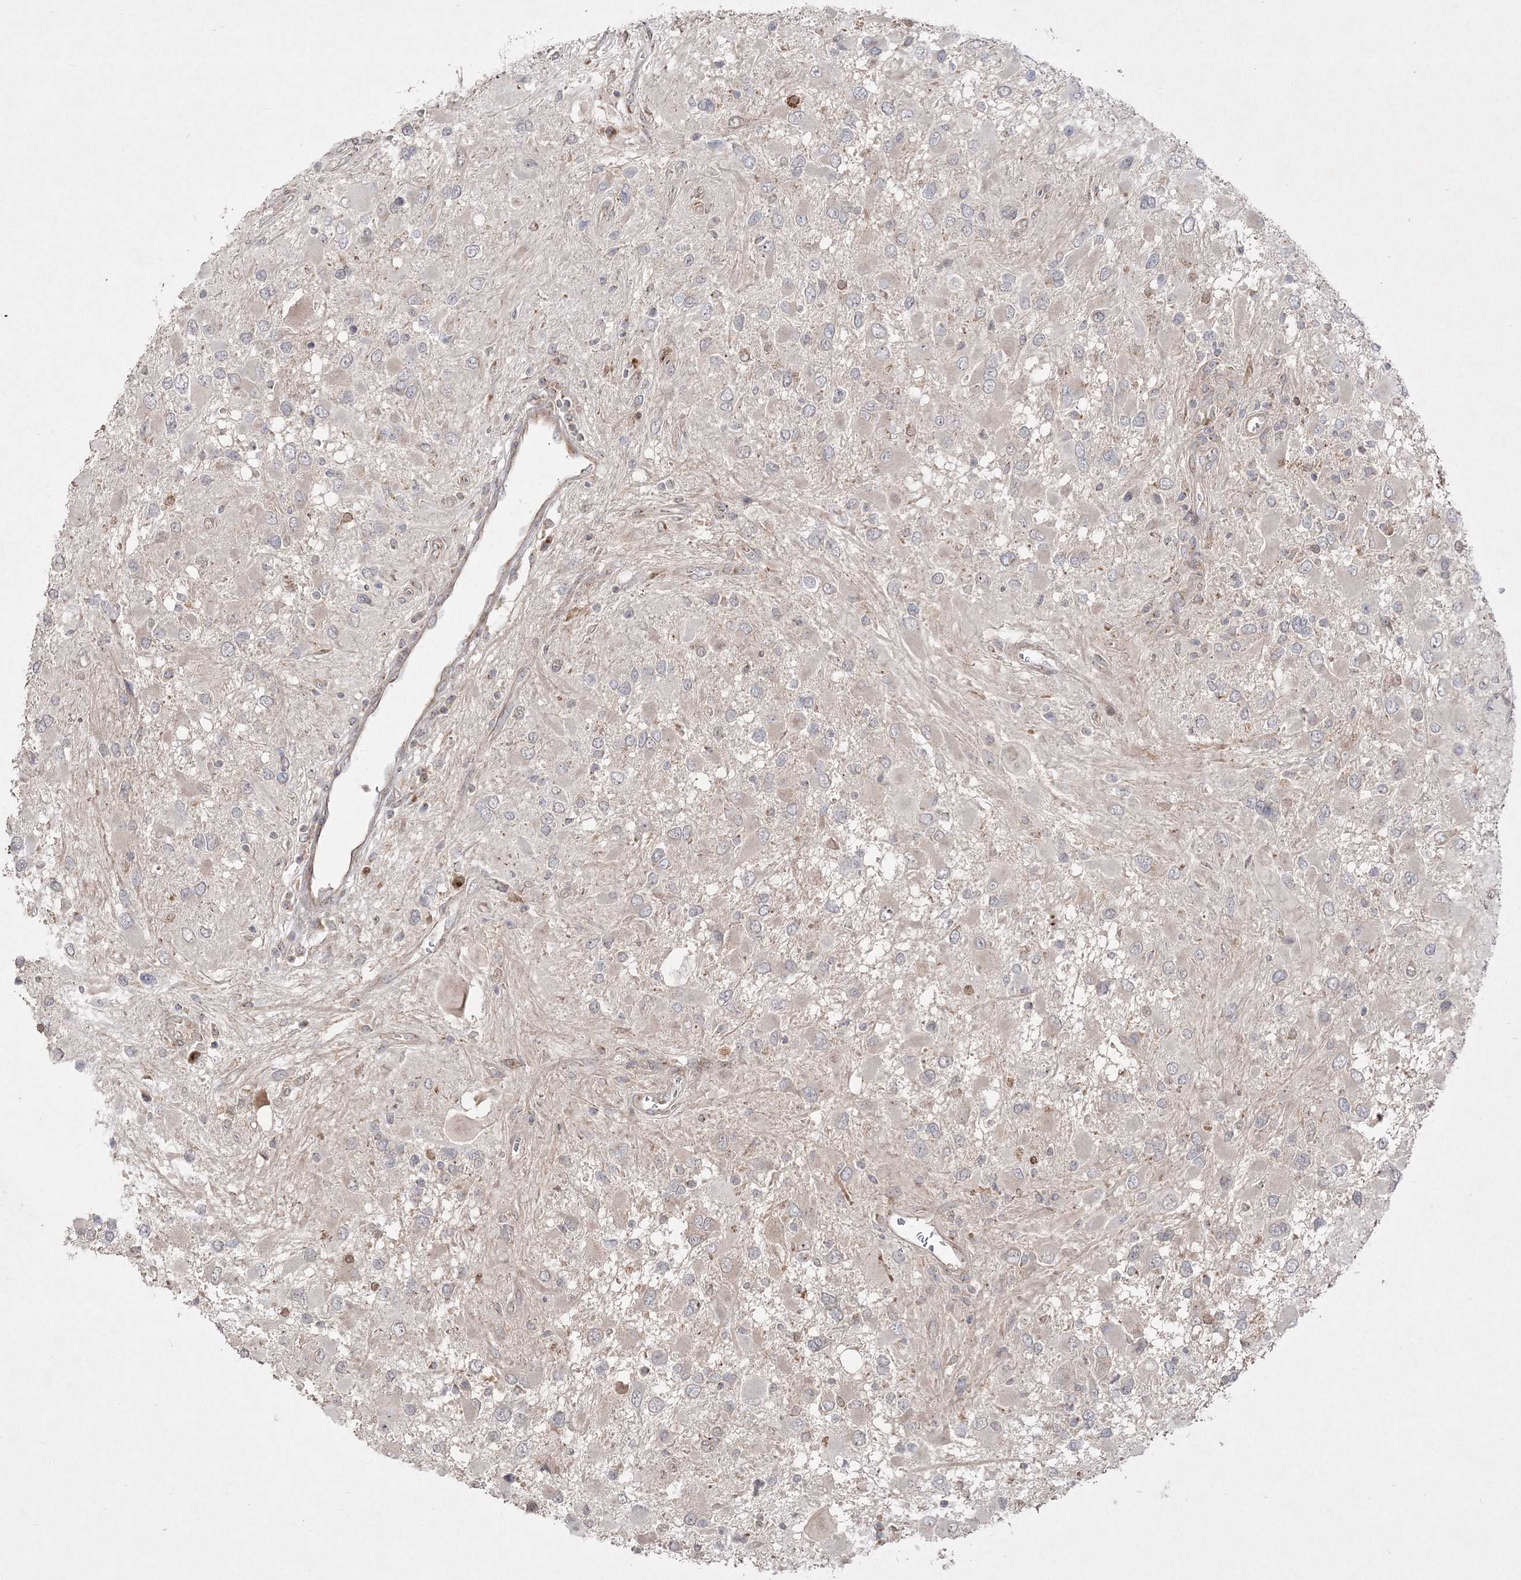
{"staining": {"intensity": "negative", "quantity": "none", "location": "none"}, "tissue": "glioma", "cell_type": "Tumor cells", "image_type": "cancer", "snomed": [{"axis": "morphology", "description": "Glioma, malignant, High grade"}, {"axis": "topography", "description": "Brain"}], "caption": "Malignant glioma (high-grade) was stained to show a protein in brown. There is no significant positivity in tumor cells.", "gene": "CLNK", "patient": {"sex": "male", "age": 53}}